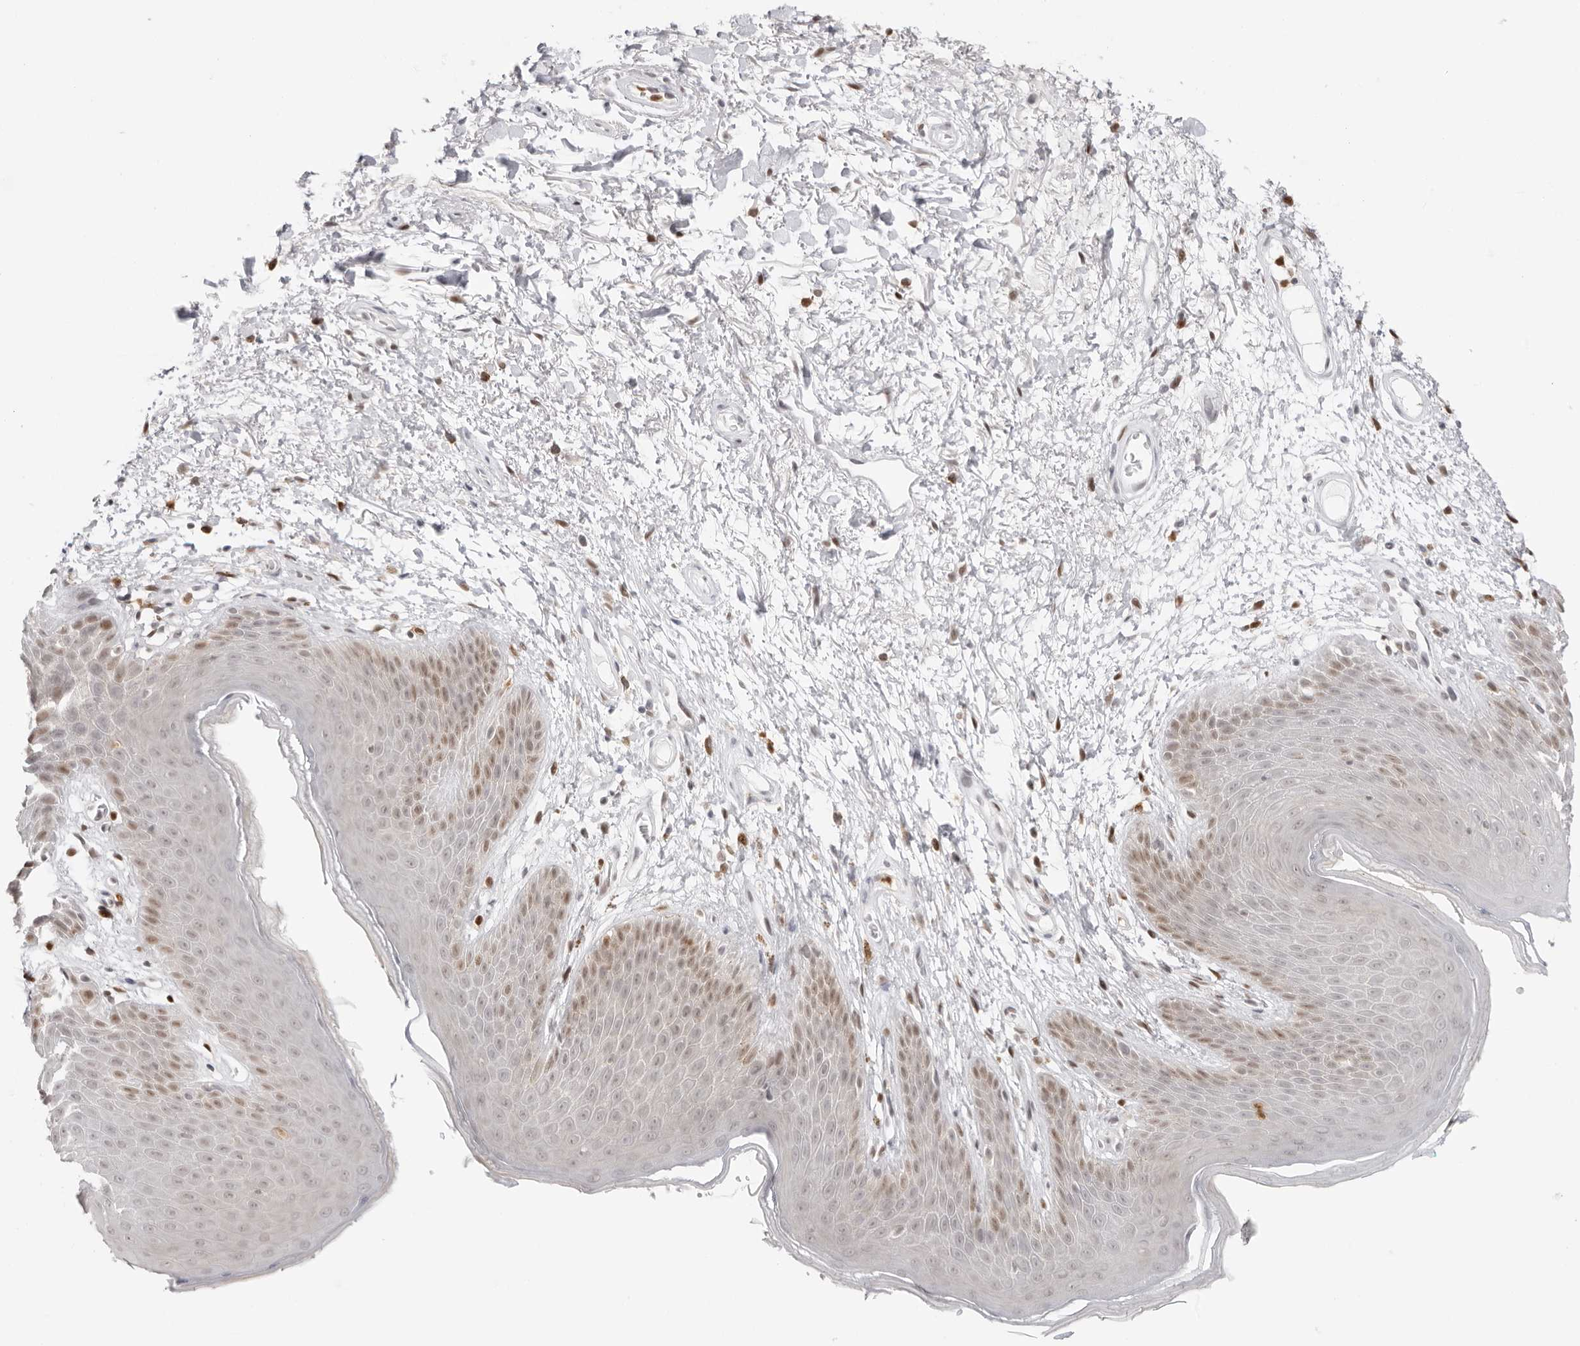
{"staining": {"intensity": "moderate", "quantity": "<25%", "location": "nuclear"}, "tissue": "skin", "cell_type": "Epidermal cells", "image_type": "normal", "snomed": [{"axis": "morphology", "description": "Normal tissue, NOS"}, {"axis": "topography", "description": "Anal"}], "caption": "Protein expression by immunohistochemistry (IHC) exhibits moderate nuclear staining in approximately <25% of epidermal cells in benign skin.", "gene": "RNF146", "patient": {"sex": "male", "age": 74}}